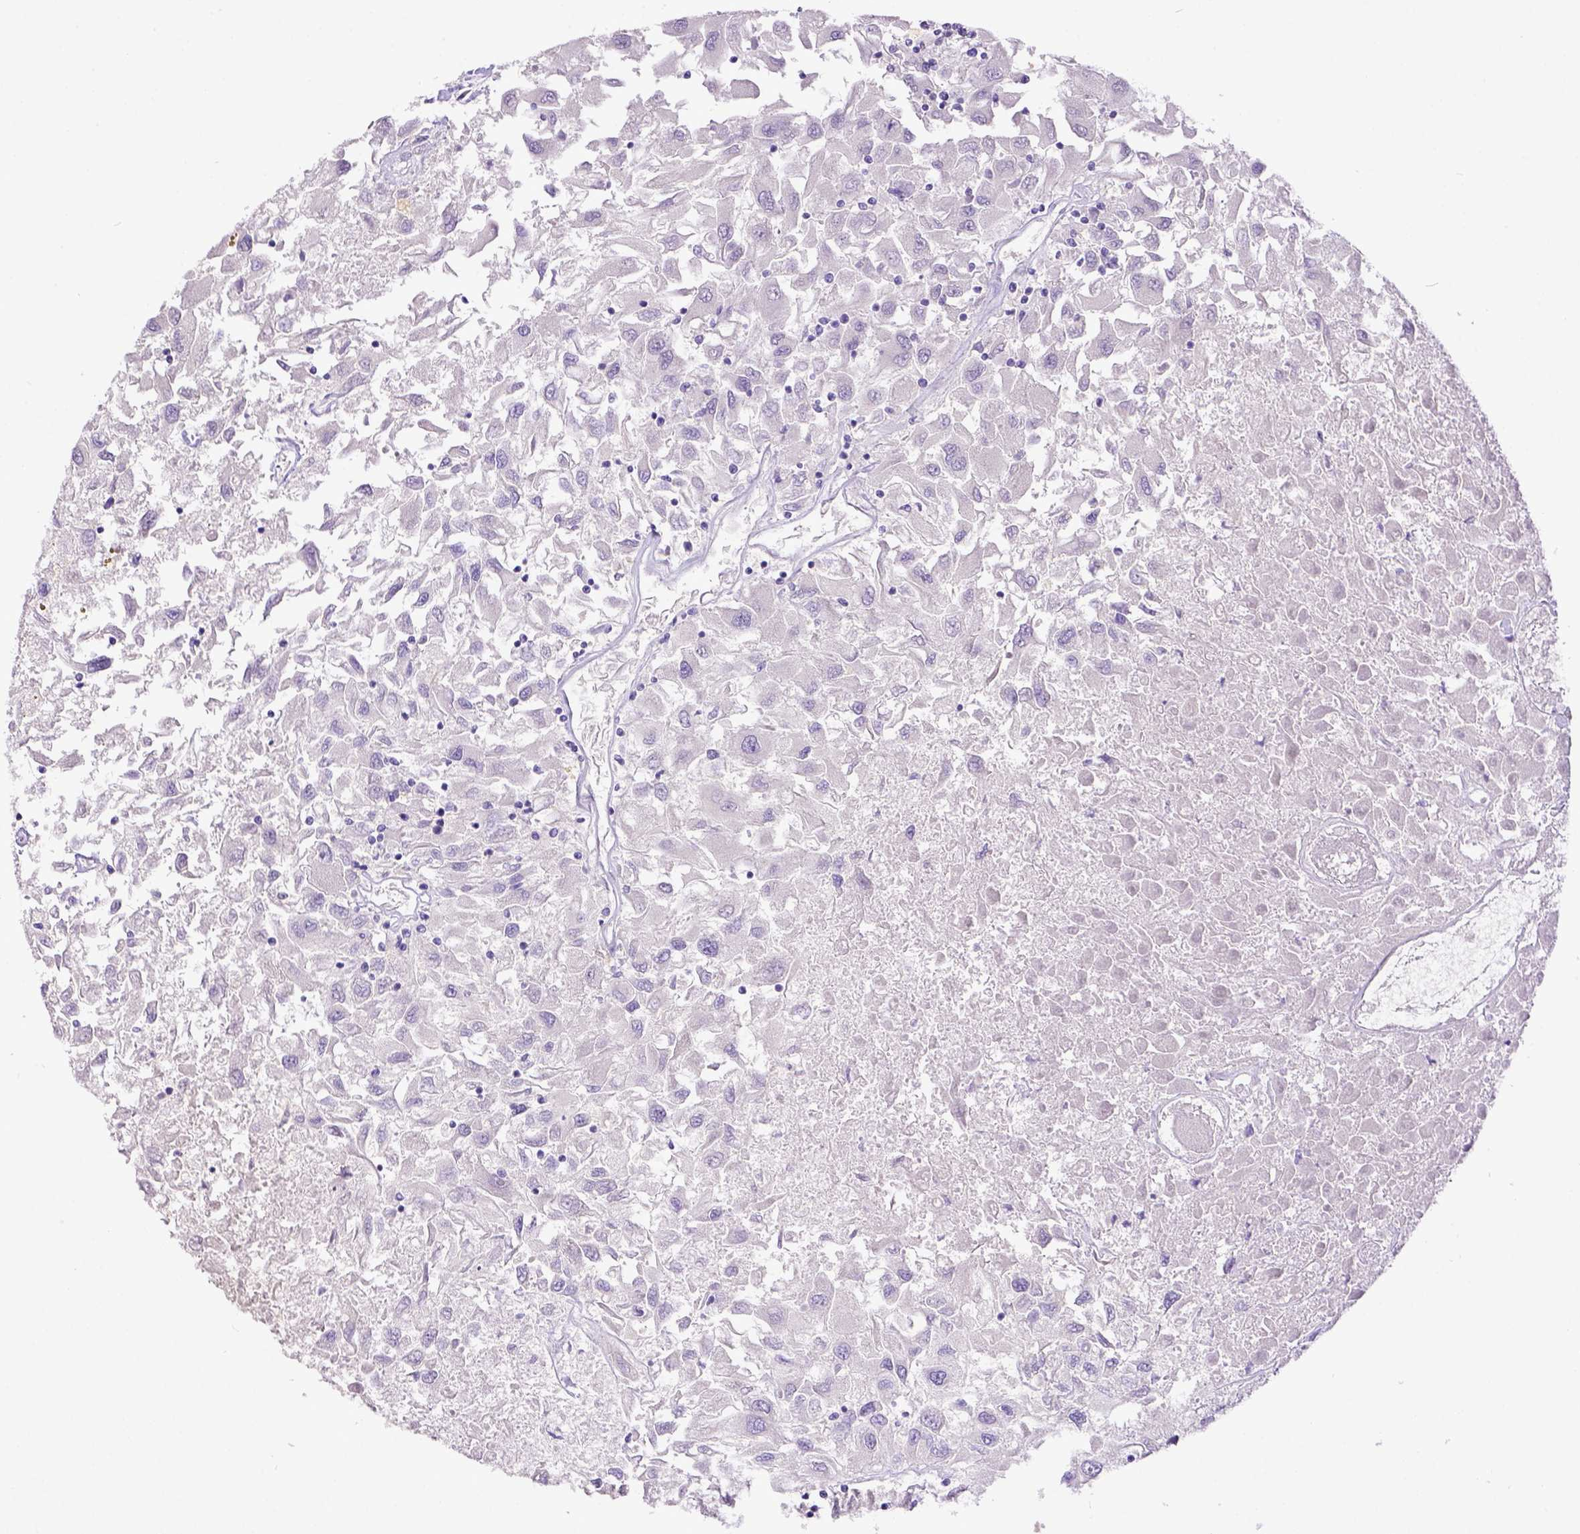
{"staining": {"intensity": "negative", "quantity": "none", "location": "none"}, "tissue": "renal cancer", "cell_type": "Tumor cells", "image_type": "cancer", "snomed": [{"axis": "morphology", "description": "Adenocarcinoma, NOS"}, {"axis": "topography", "description": "Kidney"}], "caption": "A histopathology image of human adenocarcinoma (renal) is negative for staining in tumor cells.", "gene": "KIT", "patient": {"sex": "female", "age": 76}}